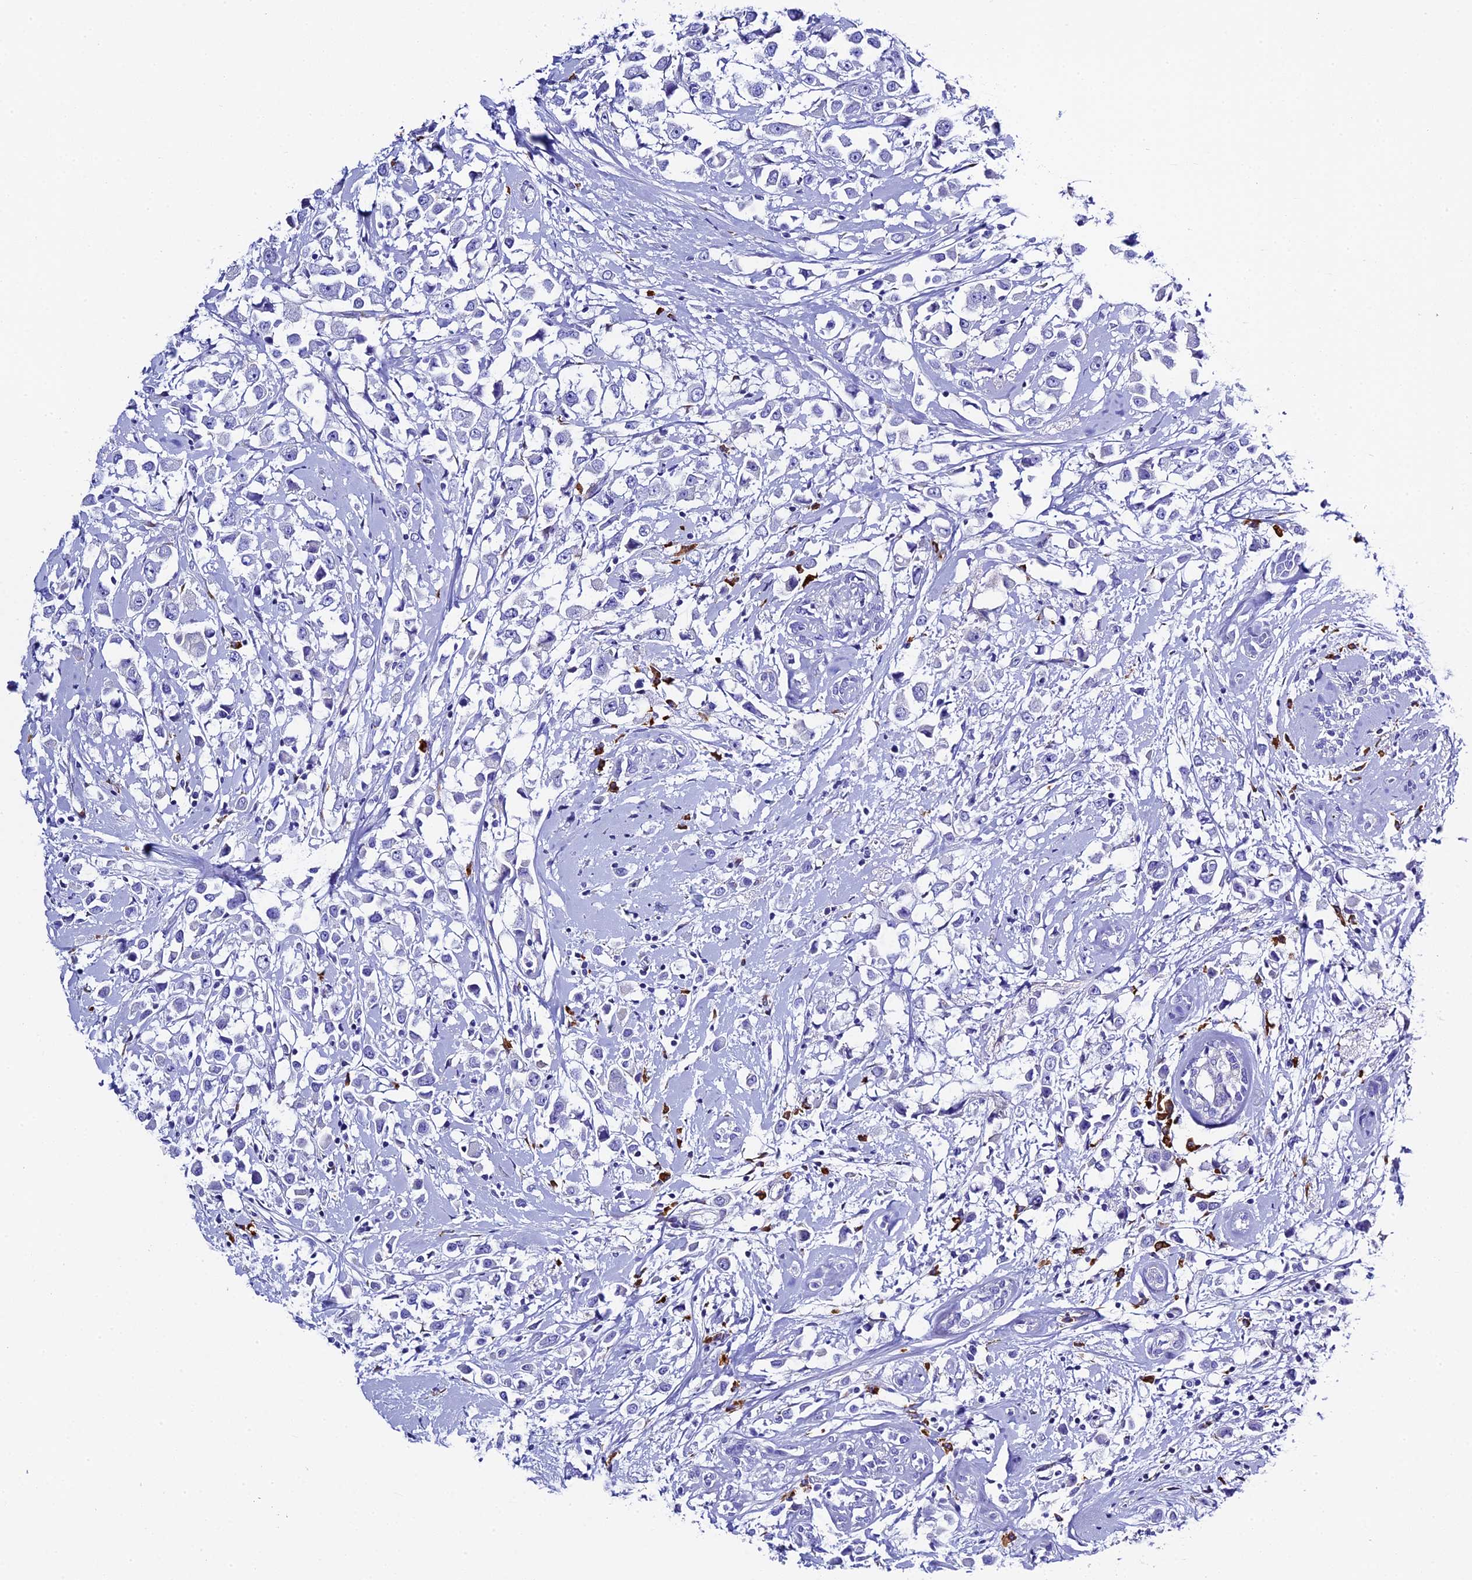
{"staining": {"intensity": "negative", "quantity": "none", "location": "none"}, "tissue": "breast cancer", "cell_type": "Tumor cells", "image_type": "cancer", "snomed": [{"axis": "morphology", "description": "Duct carcinoma"}, {"axis": "topography", "description": "Breast"}], "caption": "Immunohistochemistry histopathology image of human breast cancer stained for a protein (brown), which reveals no staining in tumor cells. (DAB IHC visualized using brightfield microscopy, high magnification).", "gene": "FKBP11", "patient": {"sex": "female", "age": 87}}